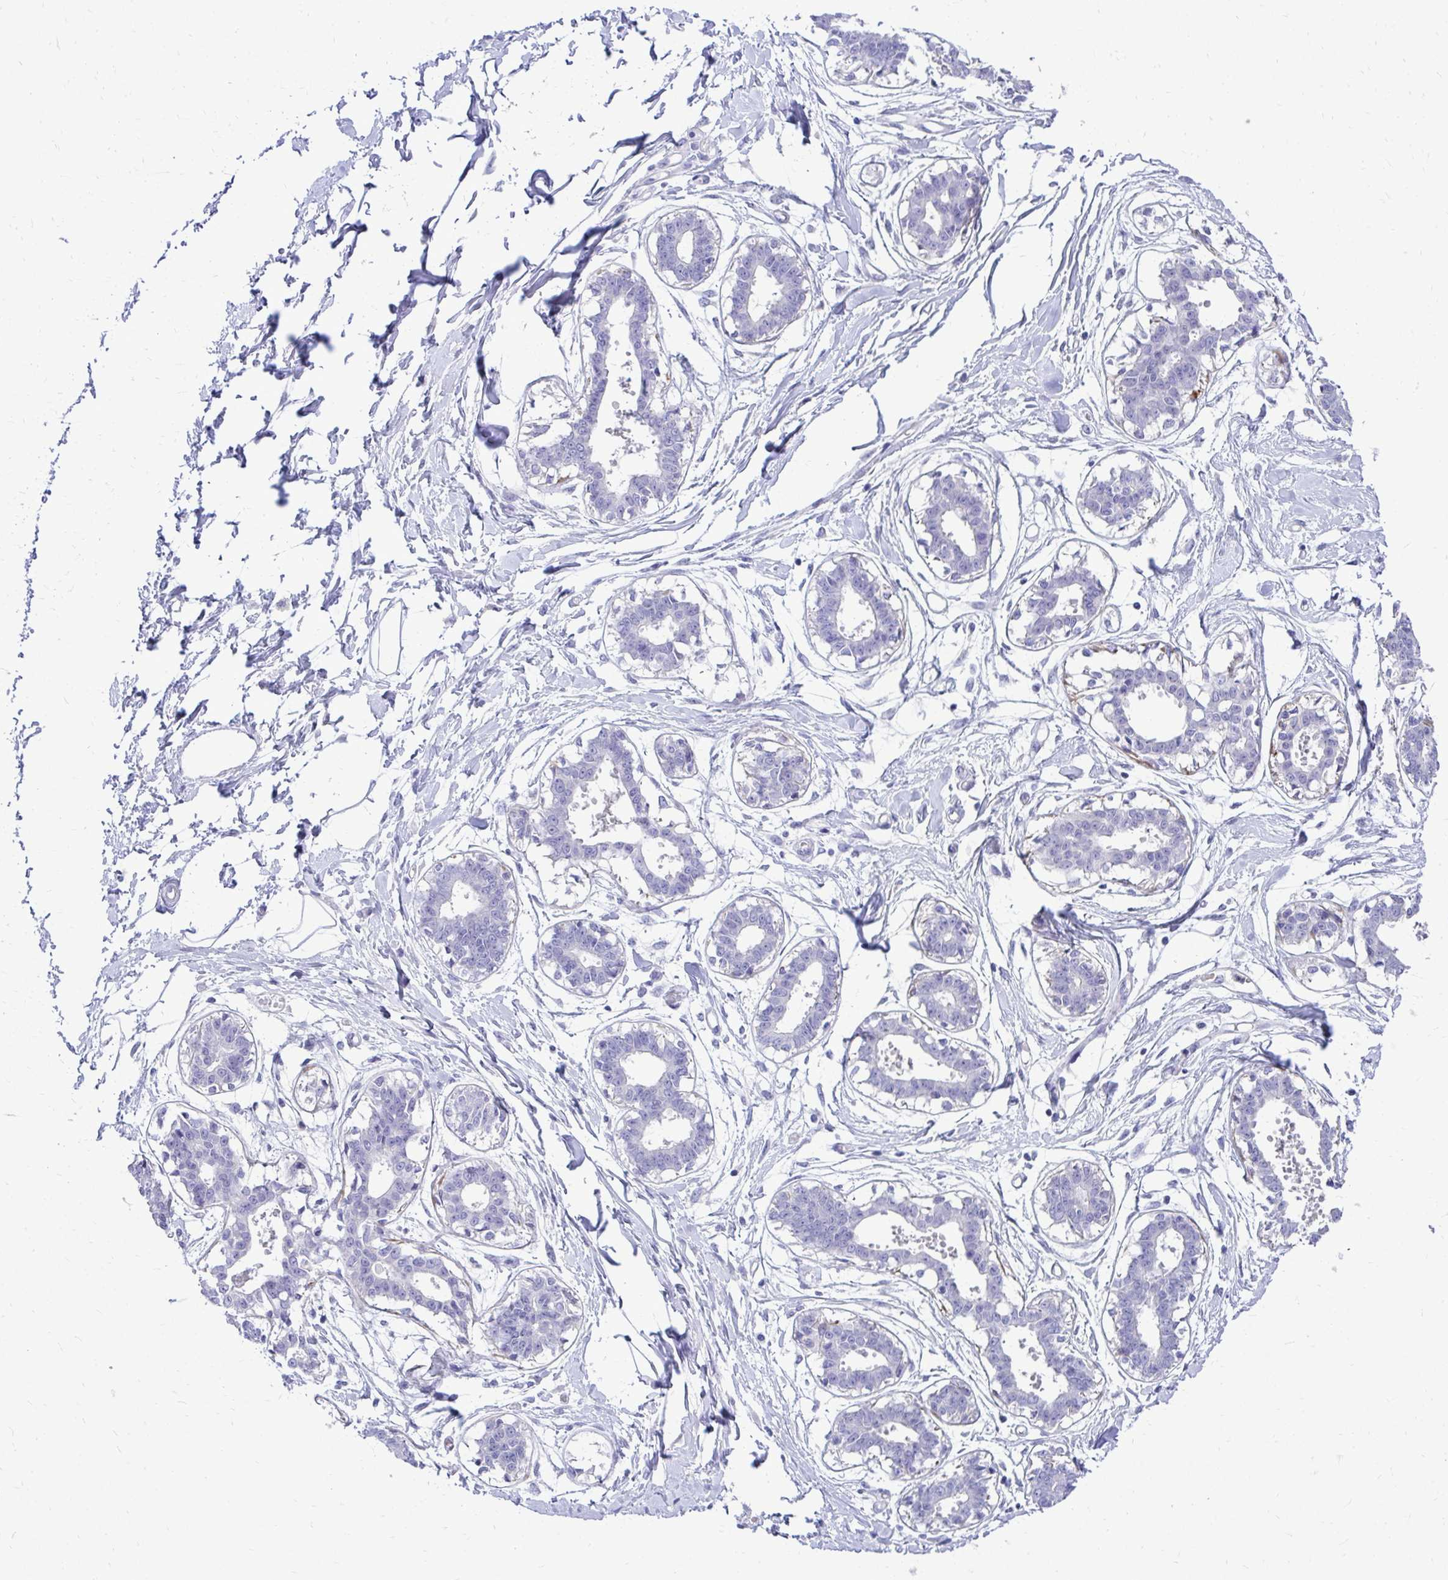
{"staining": {"intensity": "negative", "quantity": "none", "location": "none"}, "tissue": "breast", "cell_type": "Adipocytes", "image_type": "normal", "snomed": [{"axis": "morphology", "description": "Normal tissue, NOS"}, {"axis": "topography", "description": "Breast"}], "caption": "DAB (3,3'-diaminobenzidine) immunohistochemical staining of normal breast reveals no significant staining in adipocytes. Nuclei are stained in blue.", "gene": "ZSWIM9", "patient": {"sex": "female", "age": 45}}